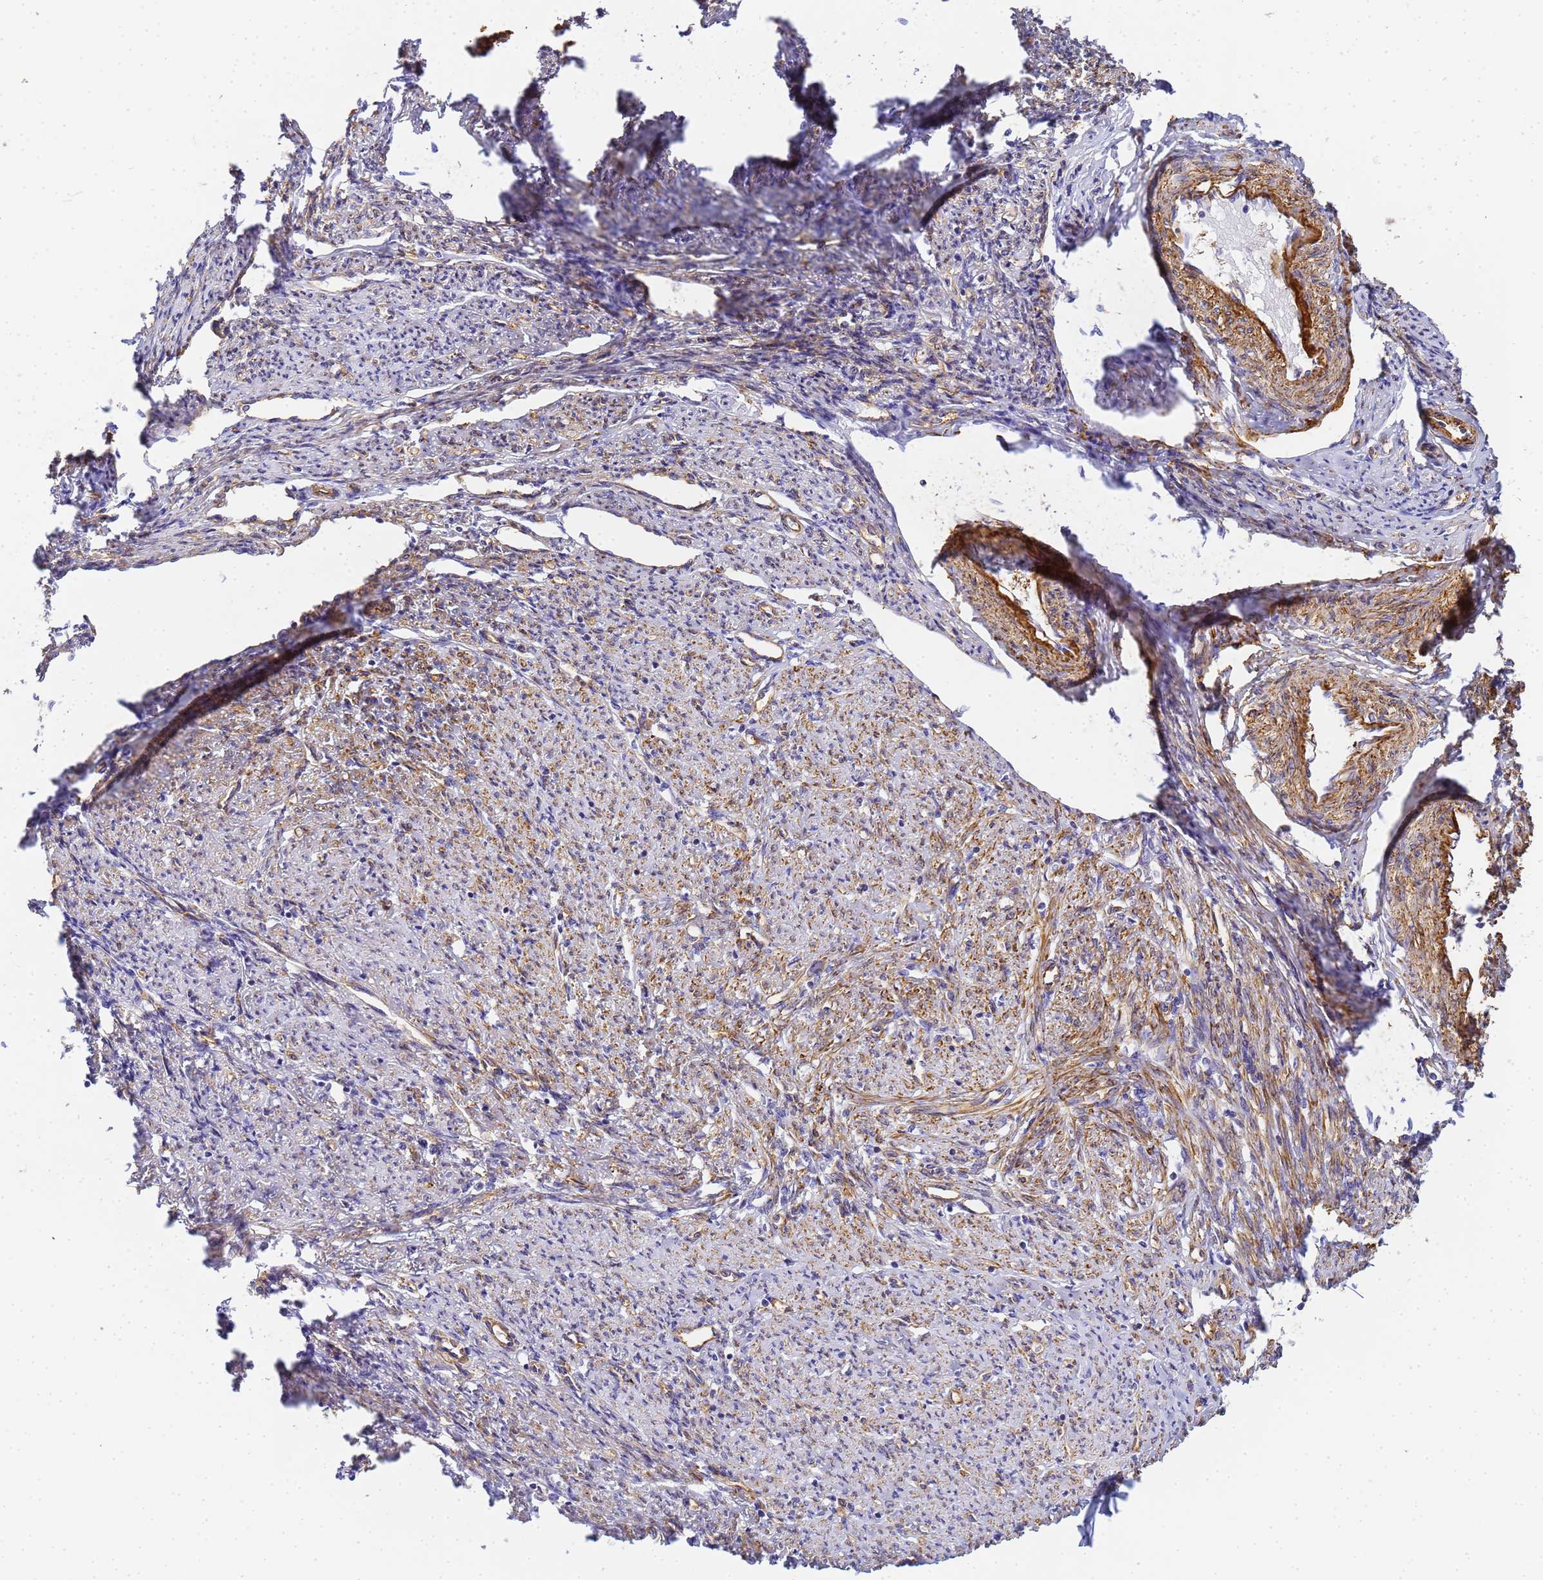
{"staining": {"intensity": "moderate", "quantity": "25%-75%", "location": "cytoplasmic/membranous"}, "tissue": "smooth muscle", "cell_type": "Smooth muscle cells", "image_type": "normal", "snomed": [{"axis": "morphology", "description": "Normal tissue, NOS"}, {"axis": "topography", "description": "Smooth muscle"}, {"axis": "topography", "description": "Uterus"}], "caption": "DAB (3,3'-diaminobenzidine) immunohistochemical staining of normal human smooth muscle displays moderate cytoplasmic/membranous protein expression in about 25%-75% of smooth muscle cells. (IHC, brightfield microscopy, high magnification).", "gene": "MYL10", "patient": {"sex": "female", "age": 59}}